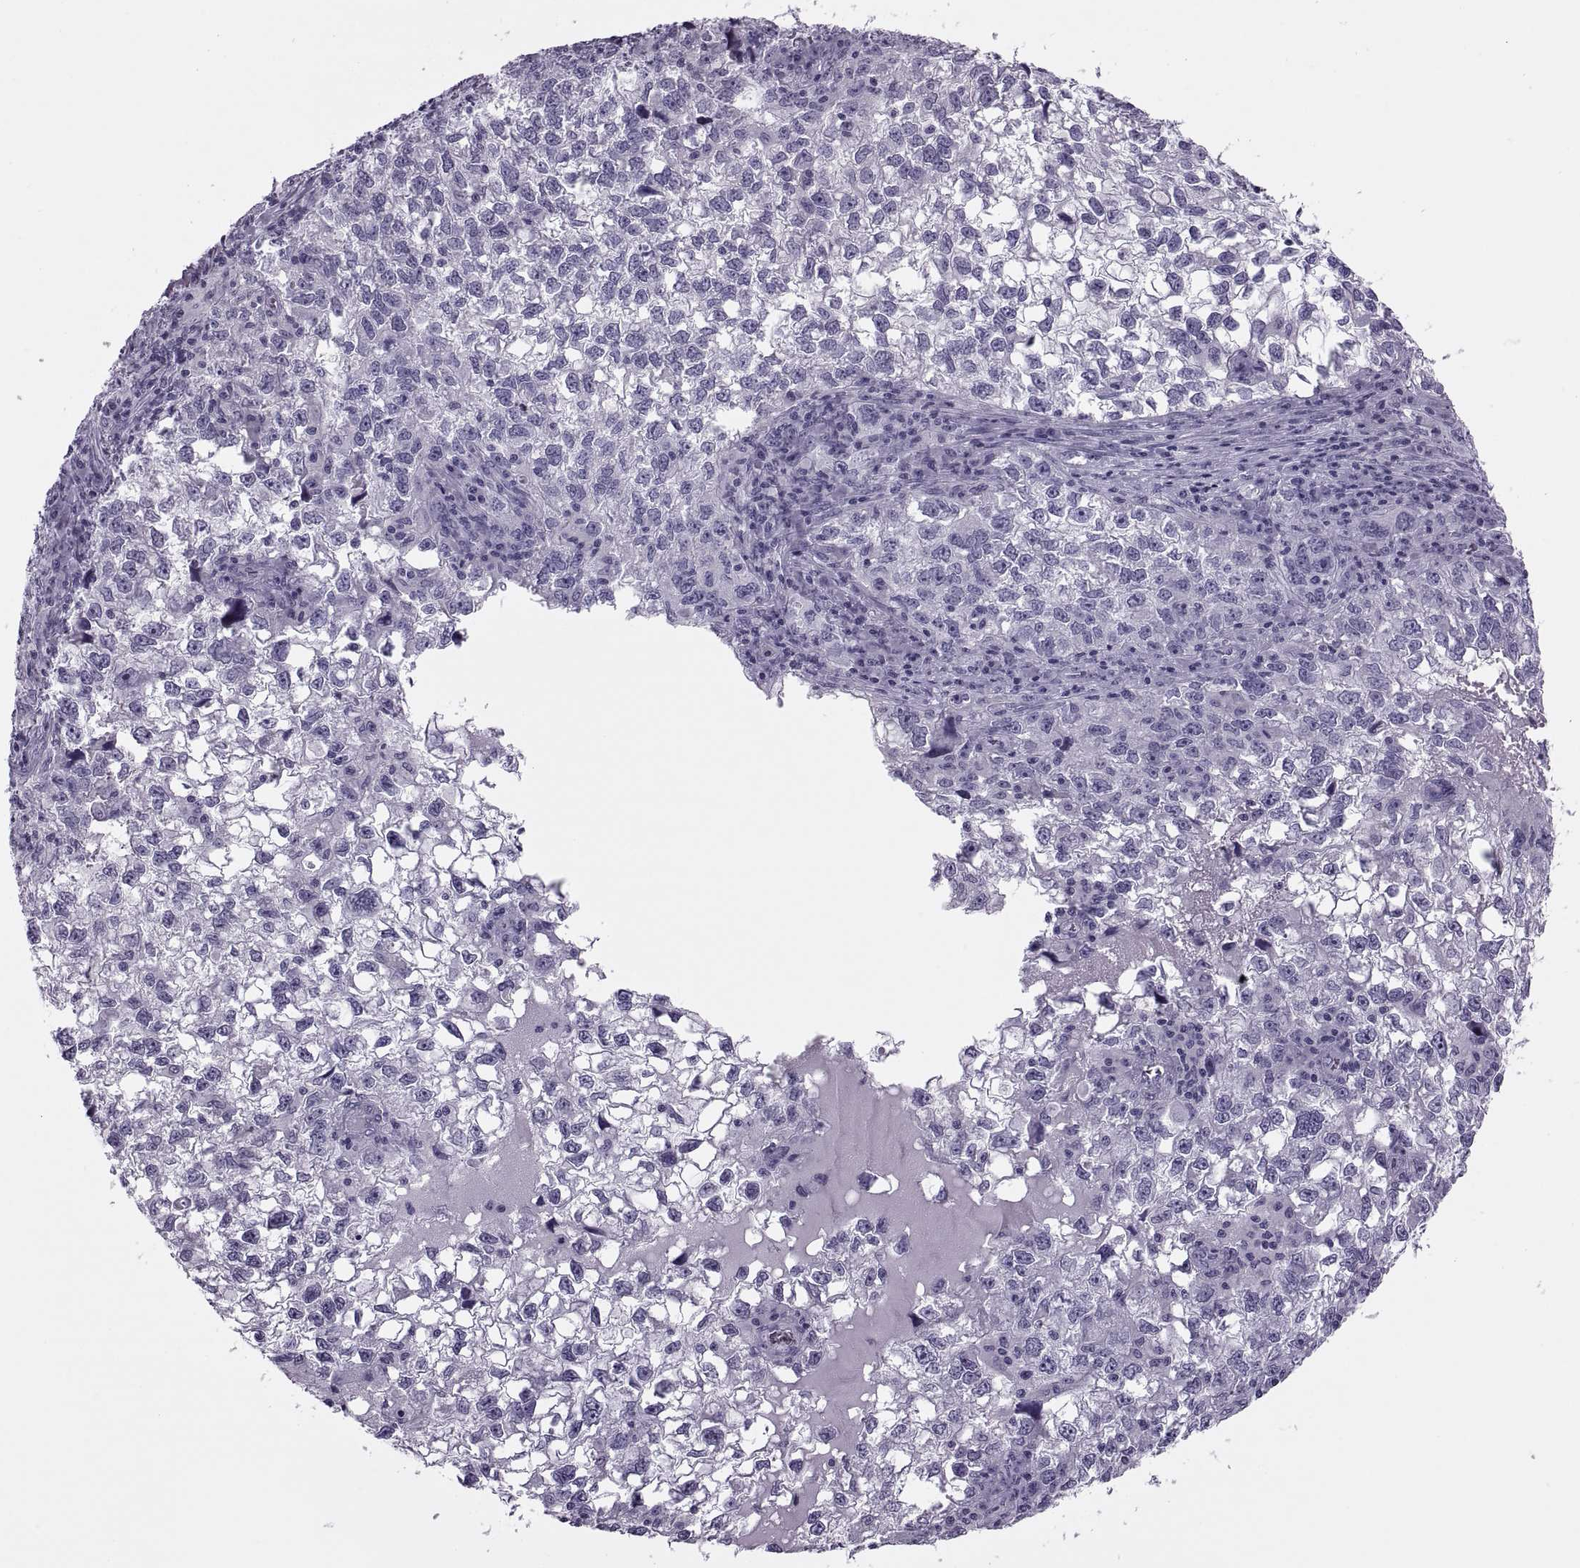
{"staining": {"intensity": "negative", "quantity": "none", "location": "none"}, "tissue": "cervical cancer", "cell_type": "Tumor cells", "image_type": "cancer", "snomed": [{"axis": "morphology", "description": "Squamous cell carcinoma, NOS"}, {"axis": "topography", "description": "Cervix"}], "caption": "A high-resolution micrograph shows immunohistochemistry (IHC) staining of cervical cancer, which exhibits no significant positivity in tumor cells.", "gene": "SYNGR4", "patient": {"sex": "female", "age": 55}}